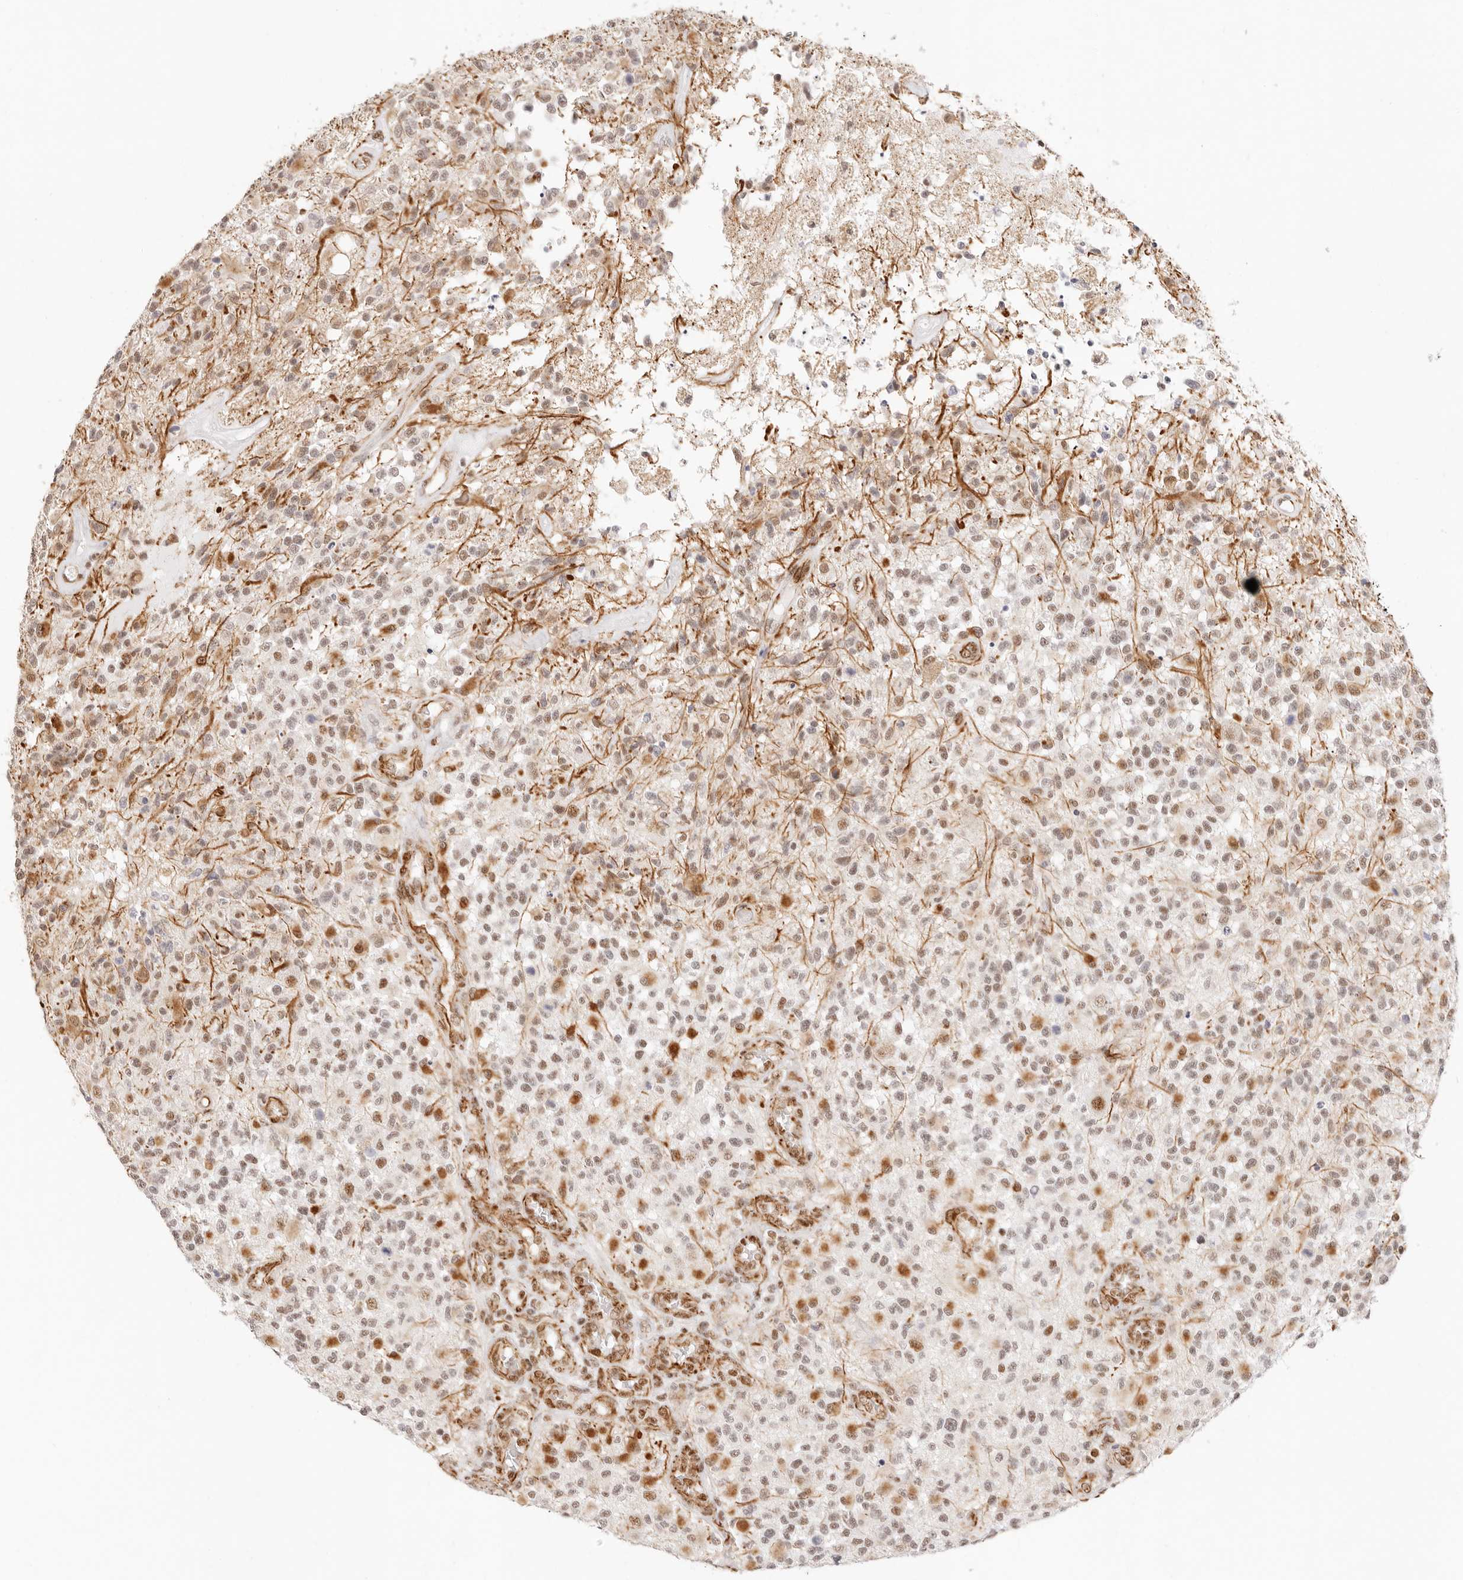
{"staining": {"intensity": "moderate", "quantity": "25%-75%", "location": "cytoplasmic/membranous,nuclear"}, "tissue": "glioma", "cell_type": "Tumor cells", "image_type": "cancer", "snomed": [{"axis": "morphology", "description": "Glioma, malignant, High grade"}, {"axis": "morphology", "description": "Glioblastoma, NOS"}, {"axis": "topography", "description": "Brain"}], "caption": "Immunohistochemical staining of glioblastoma exhibits medium levels of moderate cytoplasmic/membranous and nuclear staining in about 25%-75% of tumor cells. Nuclei are stained in blue.", "gene": "ZC3H11A", "patient": {"sex": "male", "age": 60}}